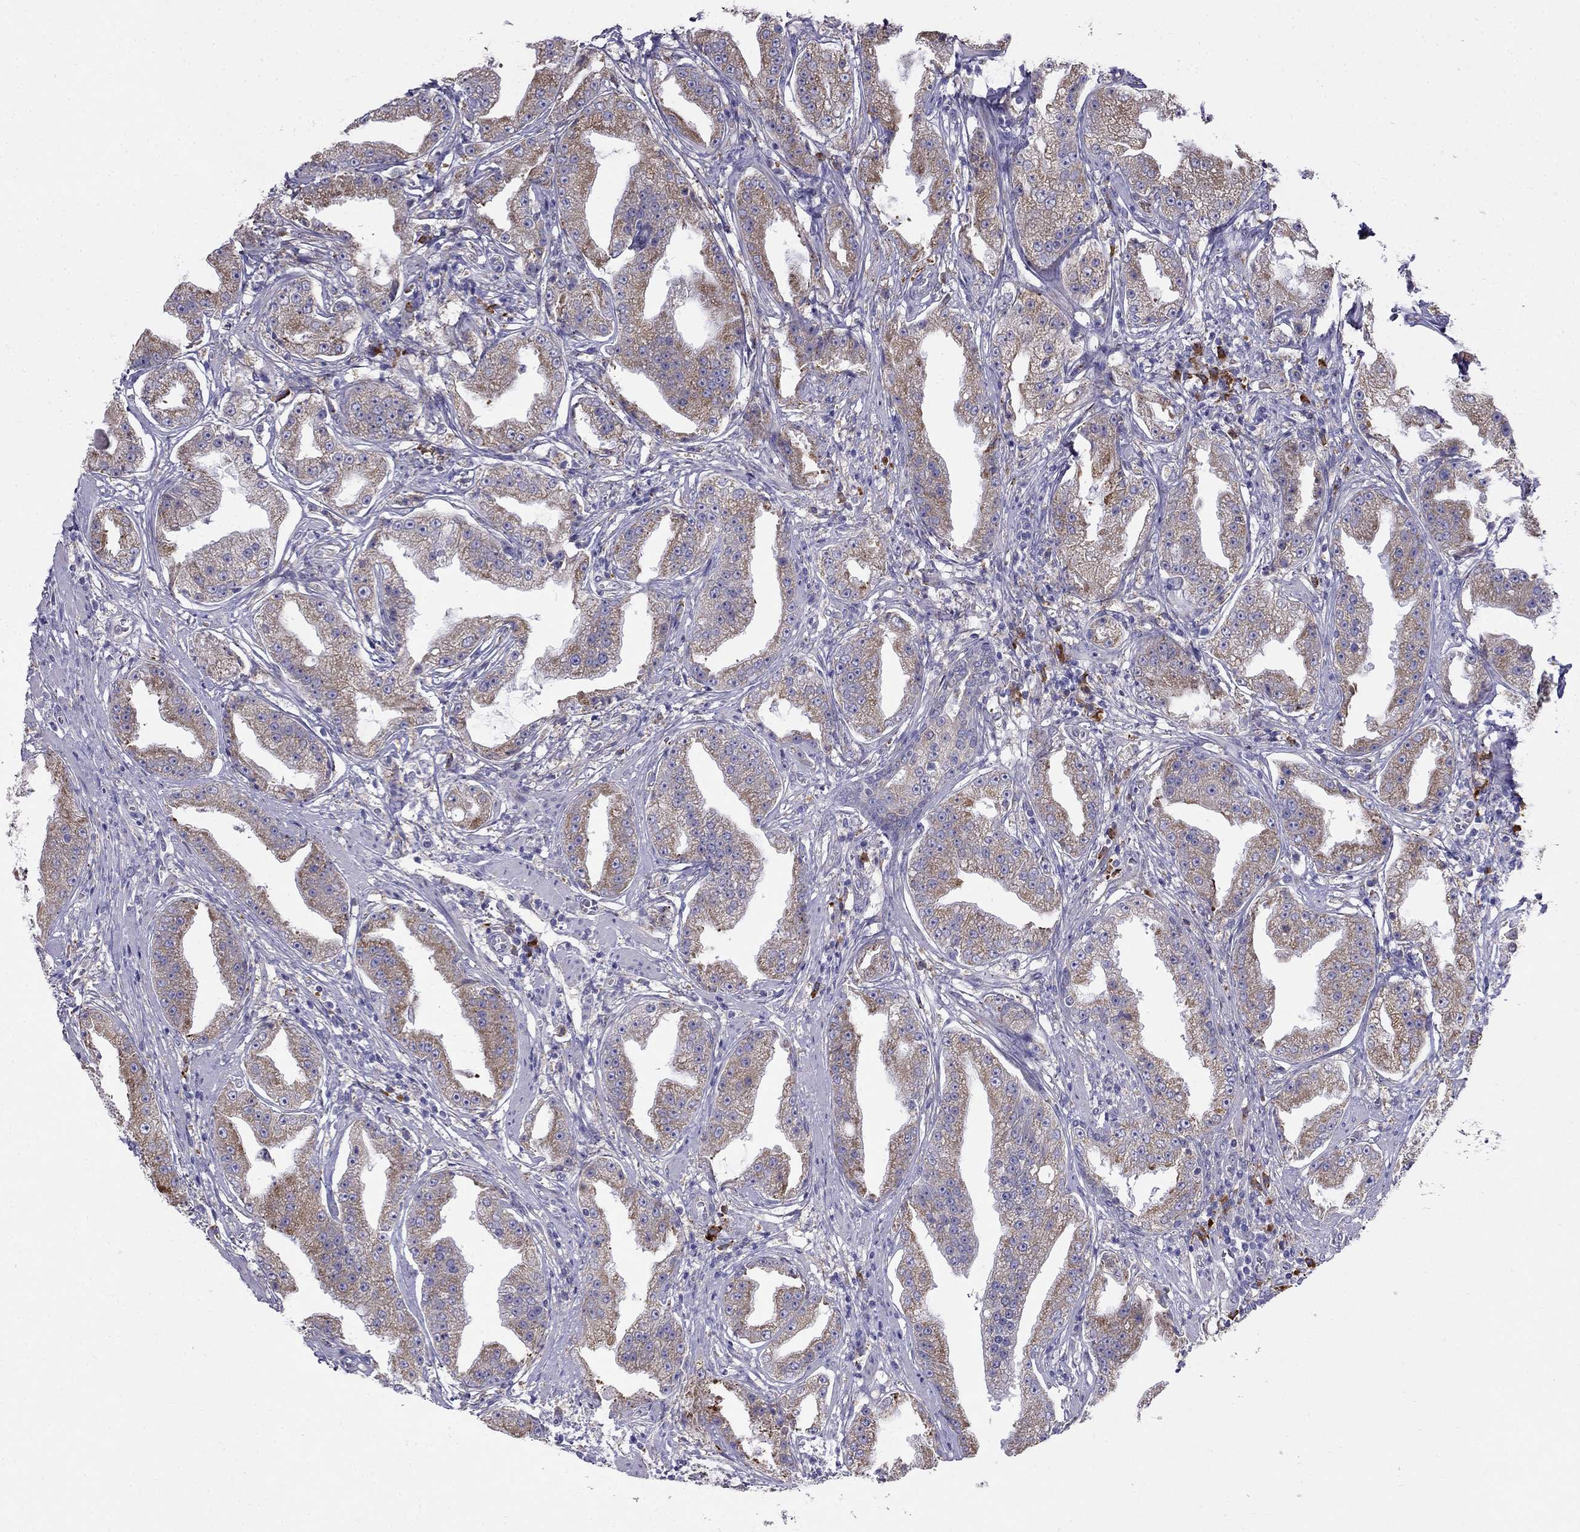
{"staining": {"intensity": "moderate", "quantity": ">75%", "location": "cytoplasmic/membranous"}, "tissue": "prostate cancer", "cell_type": "Tumor cells", "image_type": "cancer", "snomed": [{"axis": "morphology", "description": "Adenocarcinoma, Low grade"}, {"axis": "topography", "description": "Prostate"}], "caption": "Brown immunohistochemical staining in prostate cancer (low-grade adenocarcinoma) exhibits moderate cytoplasmic/membranous expression in approximately >75% of tumor cells.", "gene": "LONRF2", "patient": {"sex": "male", "age": 62}}